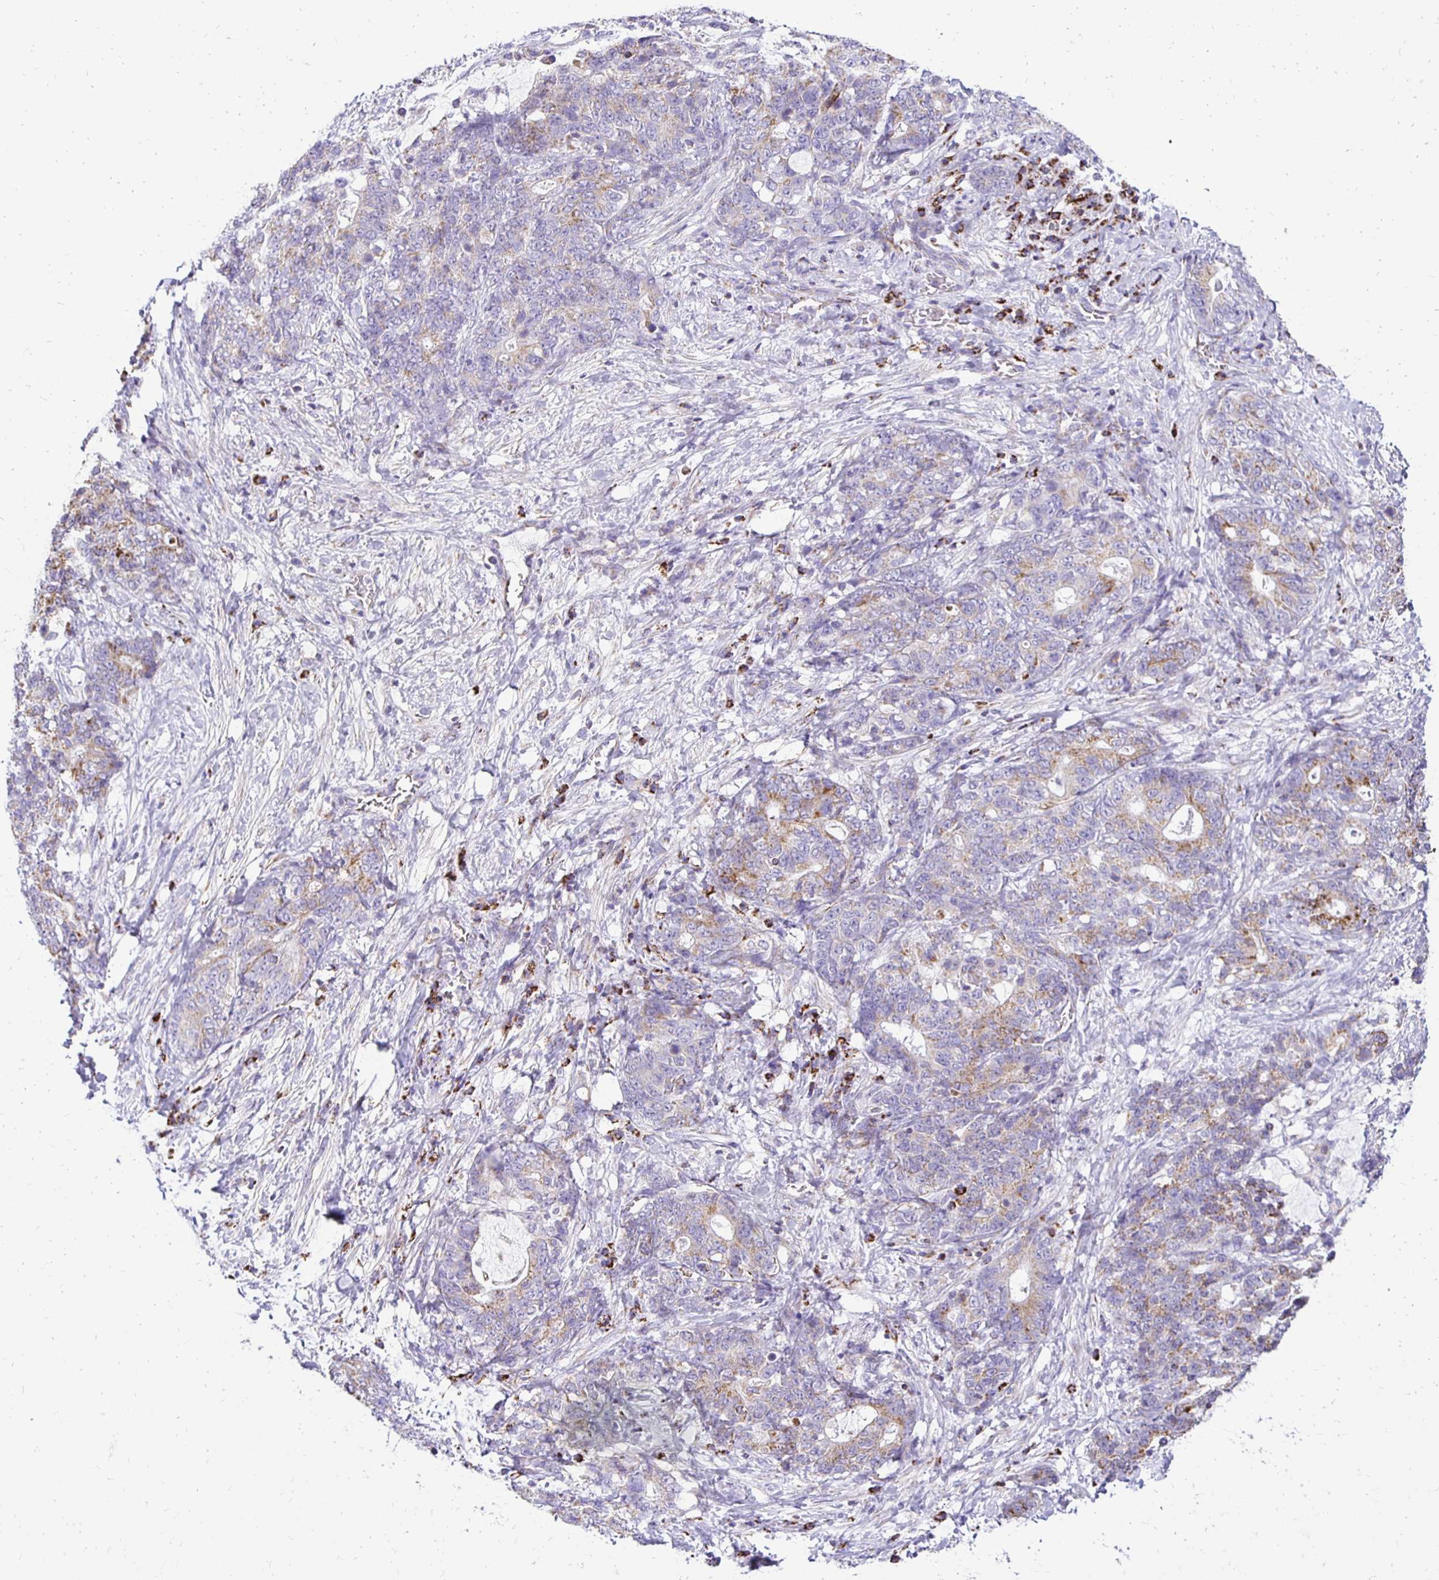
{"staining": {"intensity": "weak", "quantity": "25%-75%", "location": "cytoplasmic/membranous"}, "tissue": "stomach cancer", "cell_type": "Tumor cells", "image_type": "cancer", "snomed": [{"axis": "morphology", "description": "Normal tissue, NOS"}, {"axis": "morphology", "description": "Adenocarcinoma, NOS"}, {"axis": "topography", "description": "Stomach"}], "caption": "This histopathology image exhibits stomach cancer stained with immunohistochemistry (IHC) to label a protein in brown. The cytoplasmic/membranous of tumor cells show weak positivity for the protein. Nuclei are counter-stained blue.", "gene": "PLAAT2", "patient": {"sex": "female", "age": 64}}